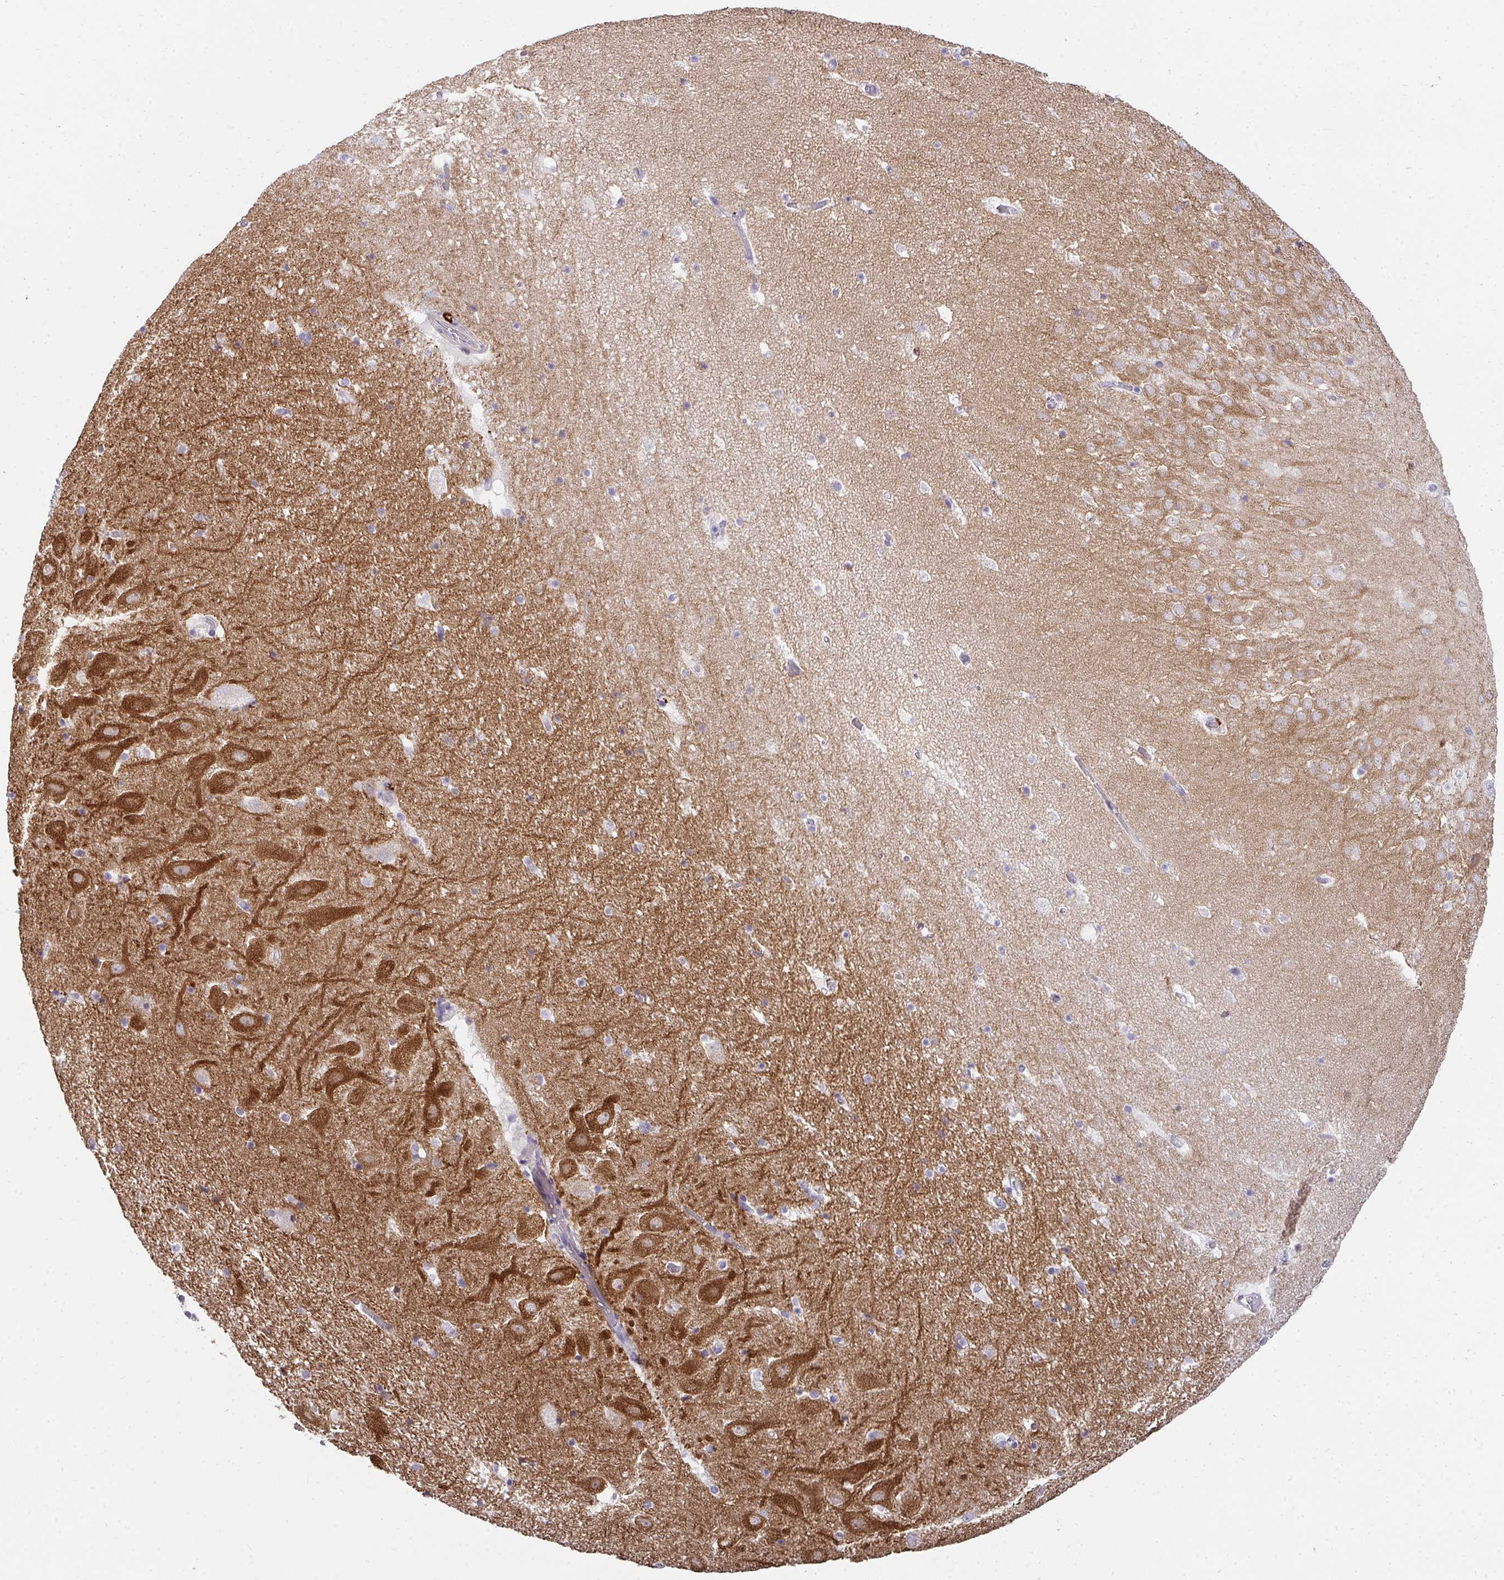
{"staining": {"intensity": "moderate", "quantity": "<25%", "location": "cytoplasmic/membranous"}, "tissue": "hippocampus", "cell_type": "Glial cells", "image_type": "normal", "snomed": [{"axis": "morphology", "description": "Normal tissue, NOS"}, {"axis": "topography", "description": "Hippocampus"}], "caption": "Human hippocampus stained with a brown dye reveals moderate cytoplasmic/membranous positive positivity in about <25% of glial cells.", "gene": "AK5", "patient": {"sex": "female", "age": 42}}